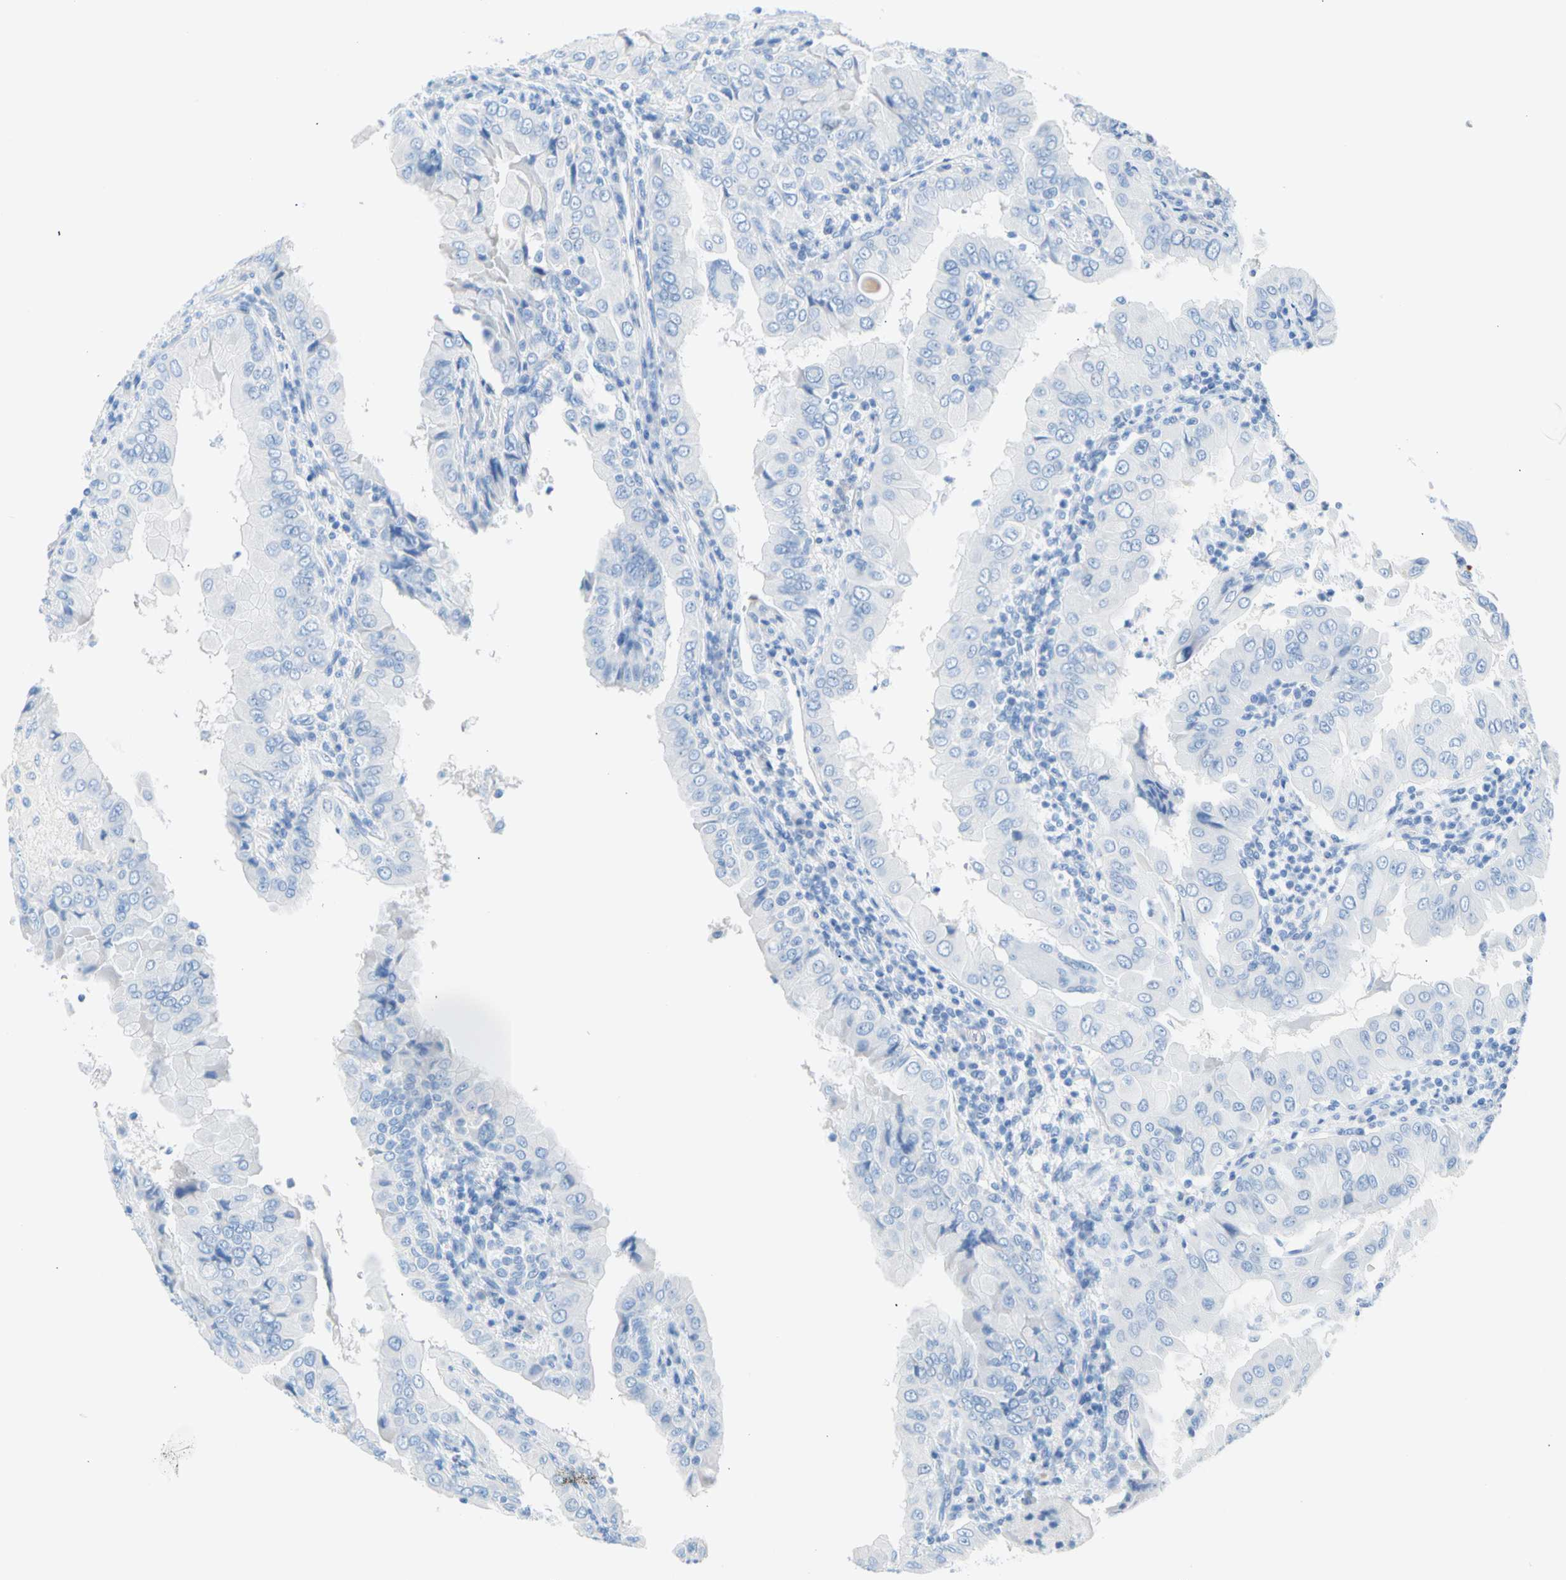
{"staining": {"intensity": "negative", "quantity": "none", "location": "none"}, "tissue": "thyroid cancer", "cell_type": "Tumor cells", "image_type": "cancer", "snomed": [{"axis": "morphology", "description": "Papillary adenocarcinoma, NOS"}, {"axis": "topography", "description": "Thyroid gland"}], "caption": "This is a histopathology image of IHC staining of thyroid cancer (papillary adenocarcinoma), which shows no positivity in tumor cells.", "gene": "CEL", "patient": {"sex": "male", "age": 33}}